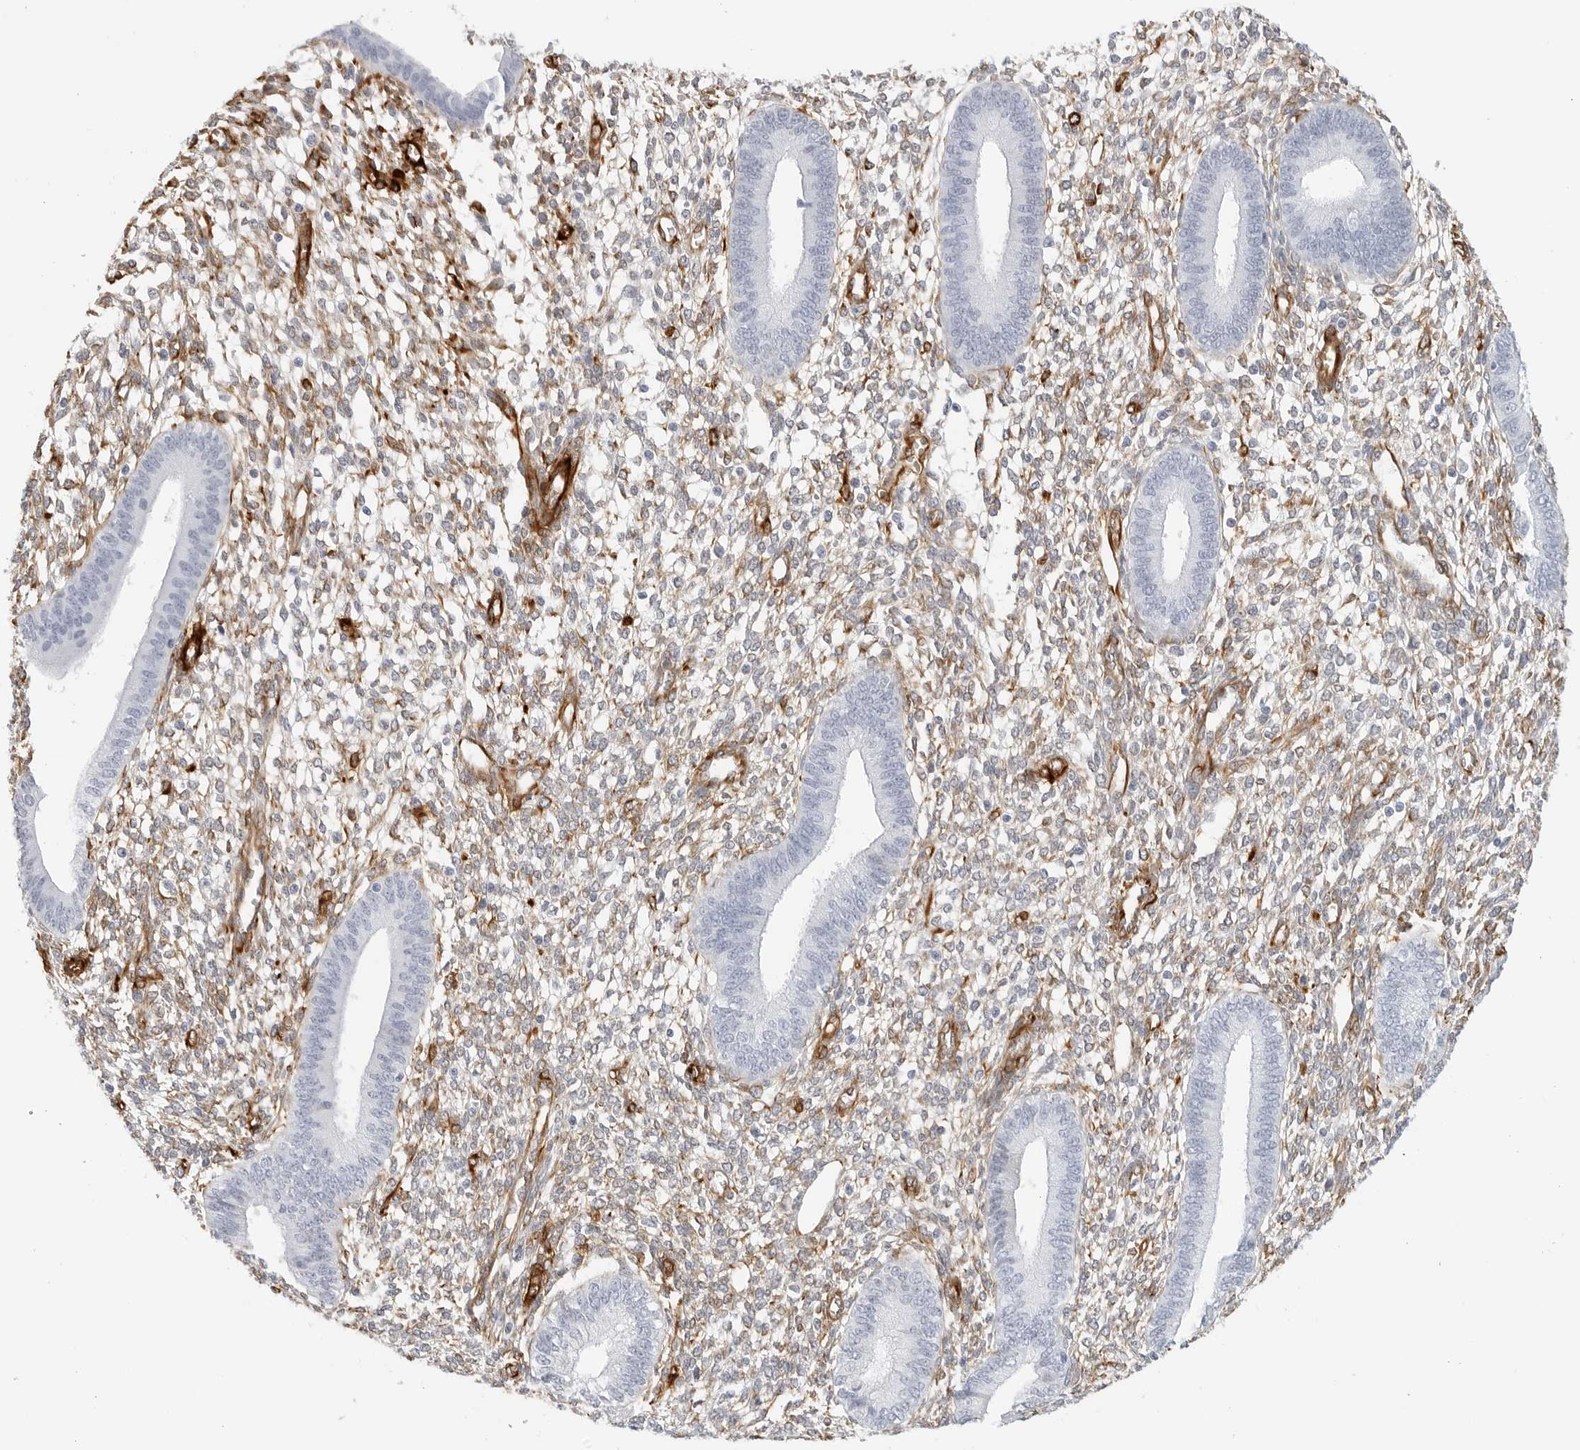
{"staining": {"intensity": "moderate", "quantity": "25%-75%", "location": "cytoplasmic/membranous"}, "tissue": "endometrium", "cell_type": "Cells in endometrial stroma", "image_type": "normal", "snomed": [{"axis": "morphology", "description": "Normal tissue, NOS"}, {"axis": "topography", "description": "Endometrium"}], "caption": "High-power microscopy captured an immunohistochemistry (IHC) histopathology image of benign endometrium, revealing moderate cytoplasmic/membranous staining in about 25%-75% of cells in endometrial stroma. (DAB (3,3'-diaminobenzidine) = brown stain, brightfield microscopy at high magnification).", "gene": "NES", "patient": {"sex": "female", "age": 46}}